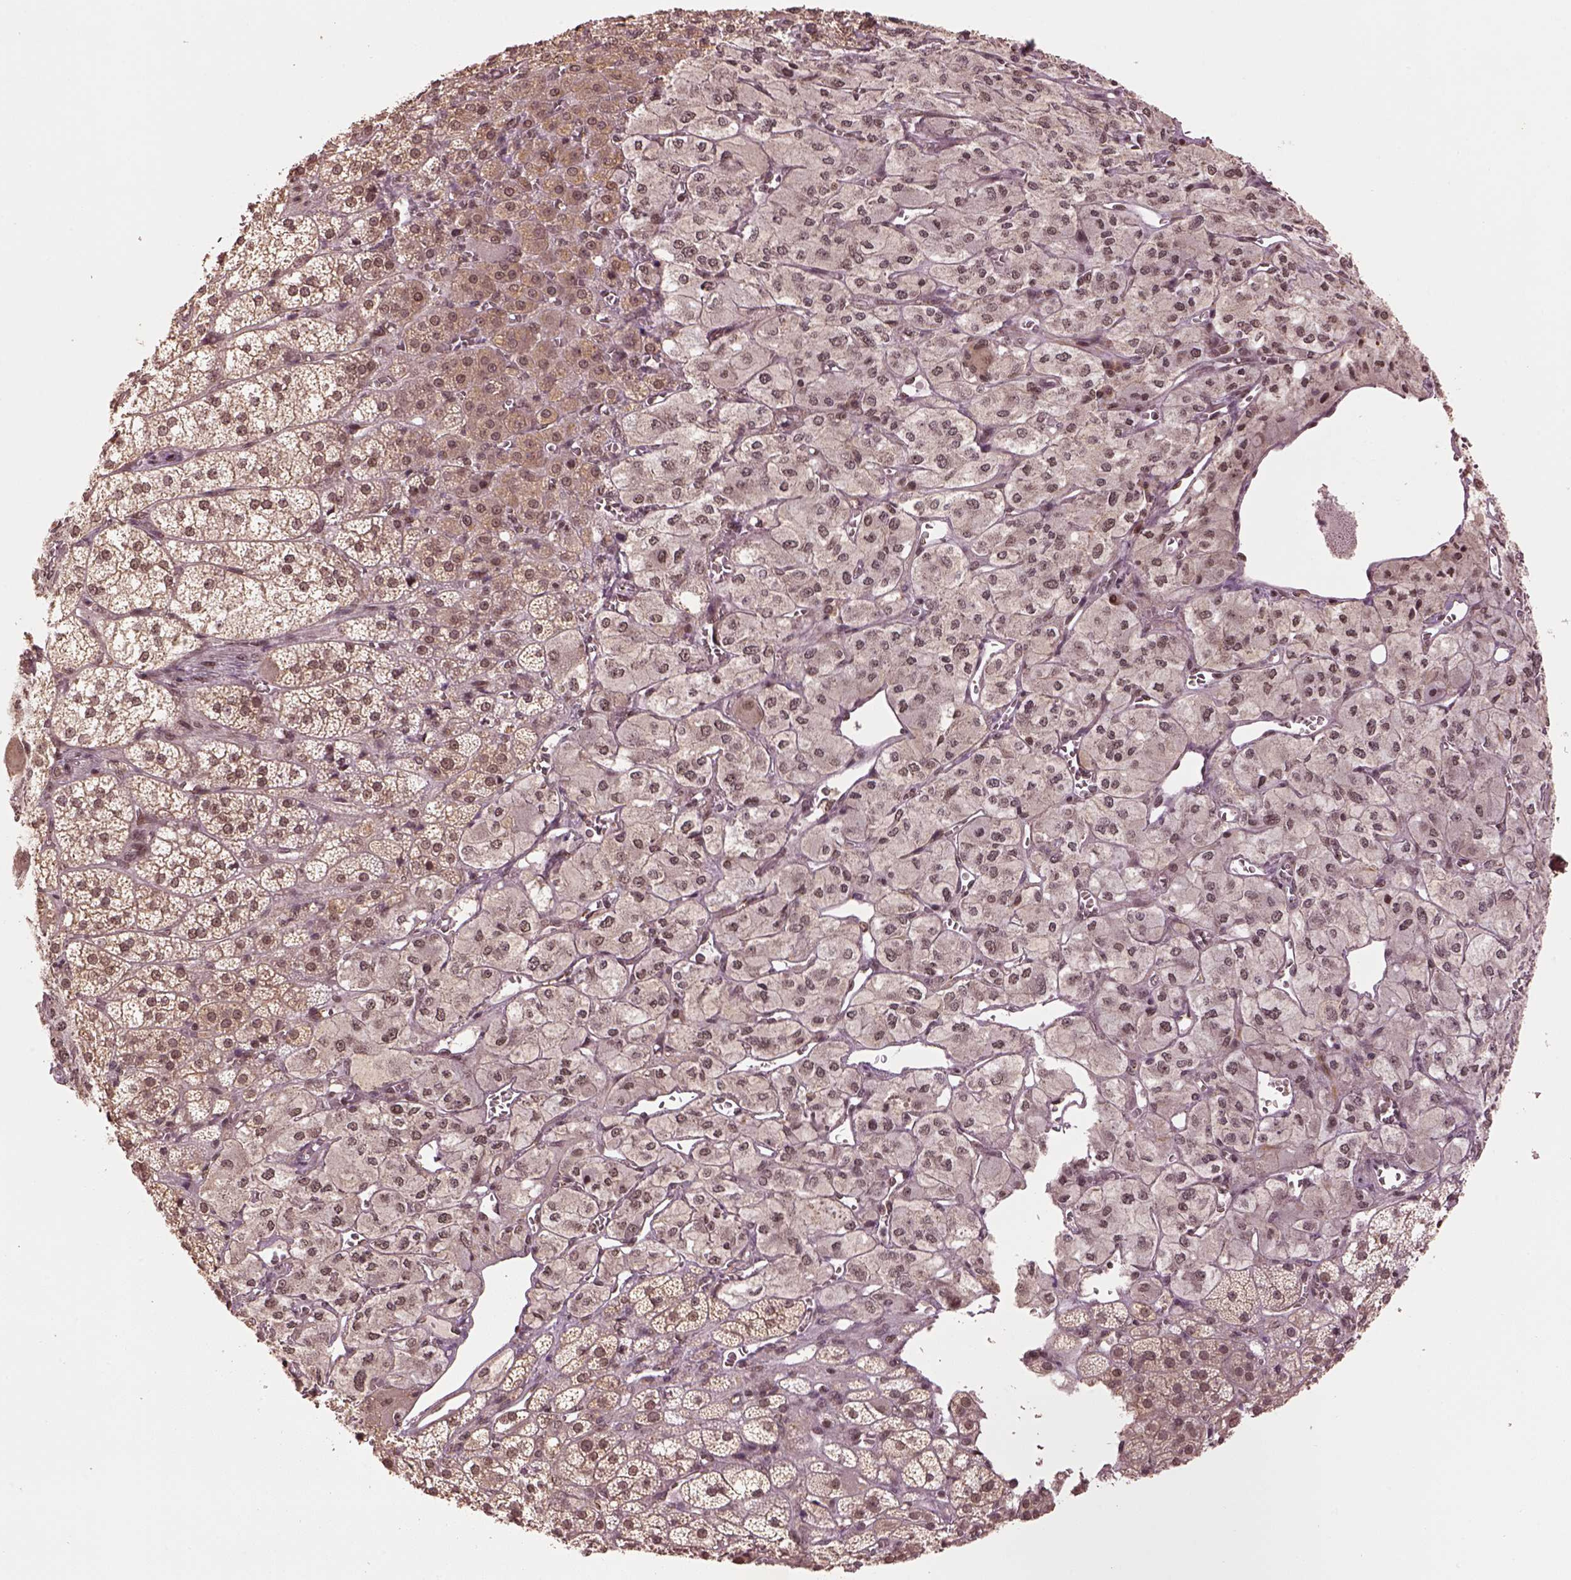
{"staining": {"intensity": "moderate", "quantity": ">75%", "location": "nuclear"}, "tissue": "adrenal gland", "cell_type": "Glandular cells", "image_type": "normal", "snomed": [{"axis": "morphology", "description": "Normal tissue, NOS"}, {"axis": "topography", "description": "Adrenal gland"}], "caption": "Glandular cells exhibit moderate nuclear expression in approximately >75% of cells in normal adrenal gland.", "gene": "BRD9", "patient": {"sex": "female", "age": 60}}